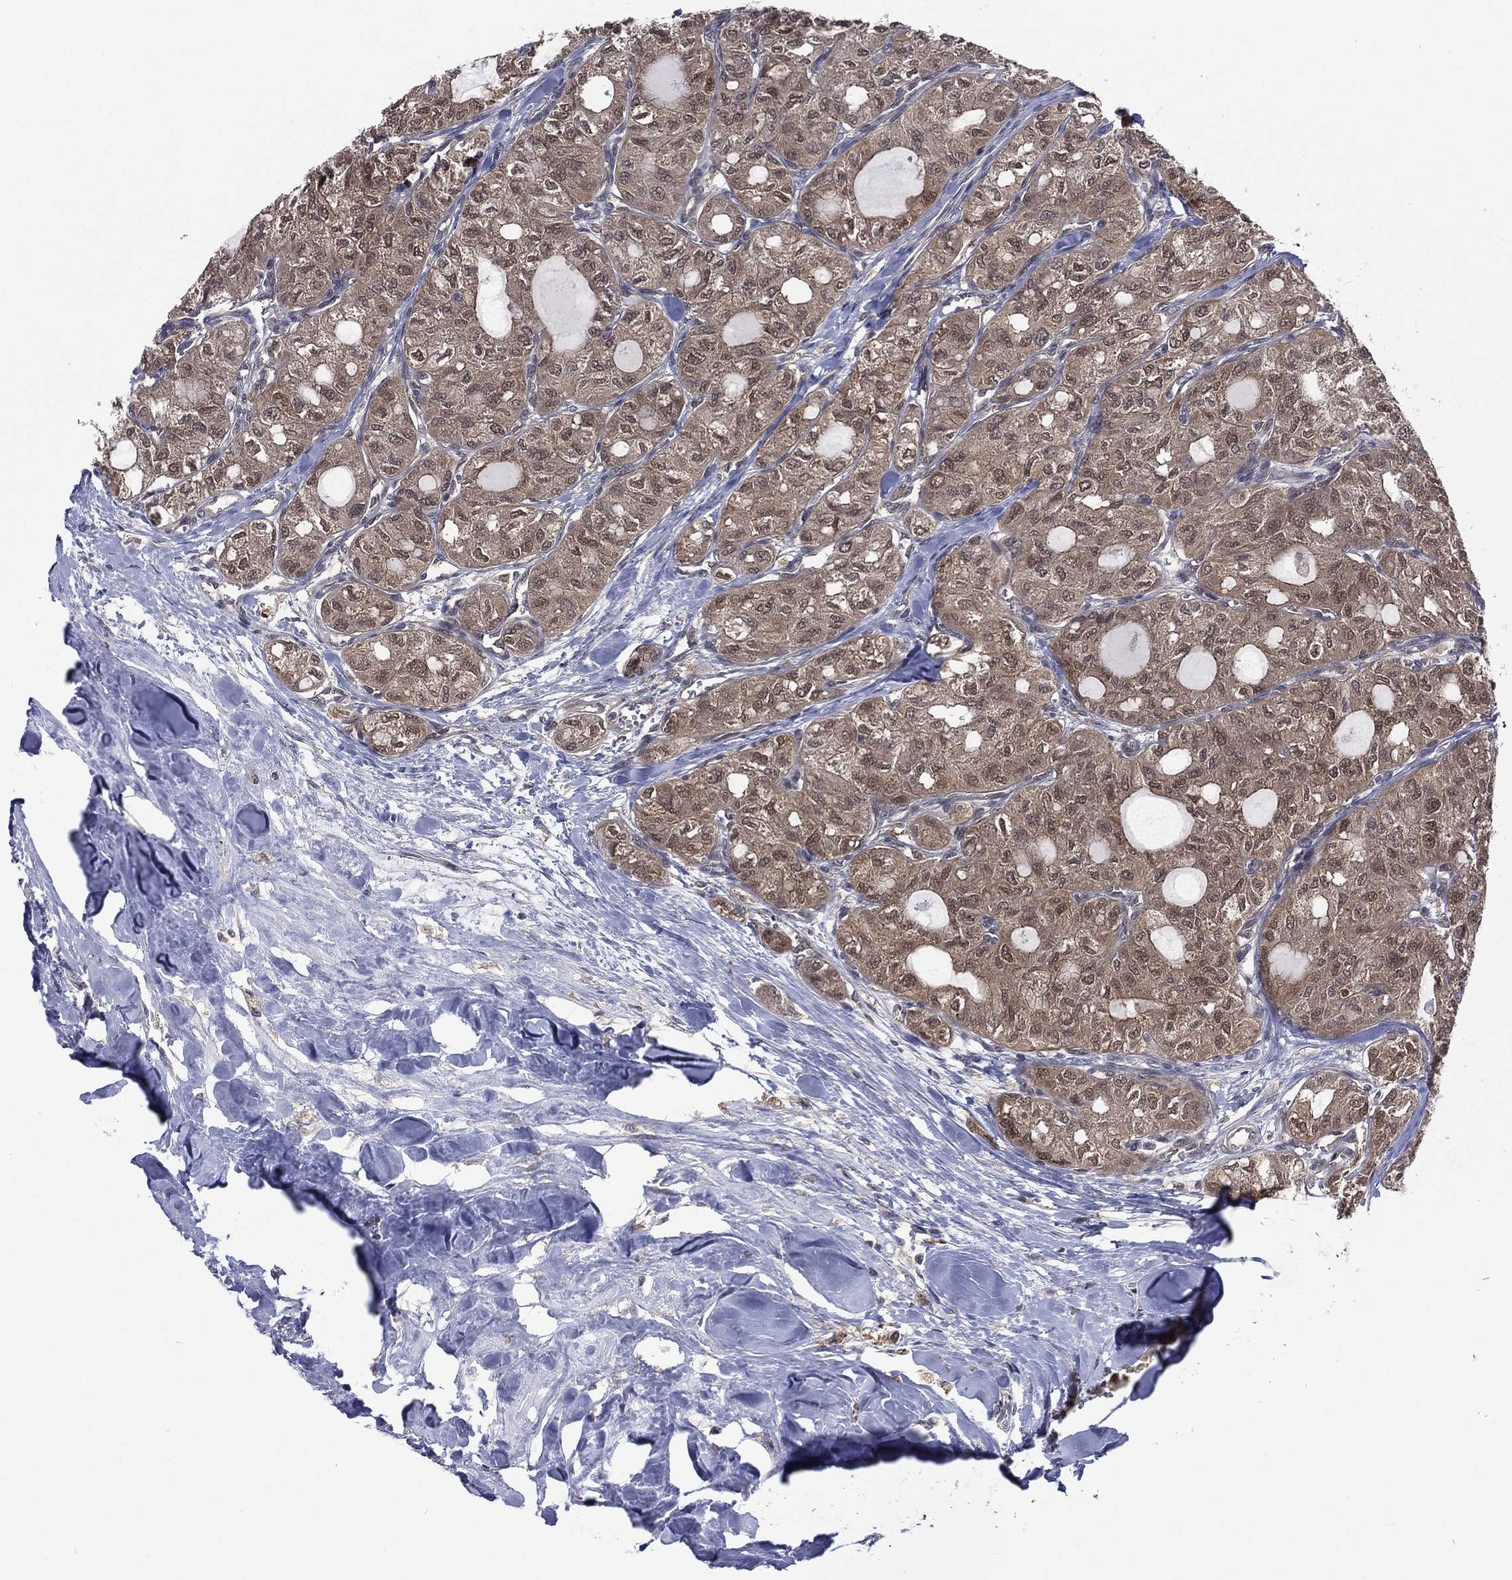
{"staining": {"intensity": "moderate", "quantity": "25%-75%", "location": "cytoplasmic/membranous,nuclear"}, "tissue": "thyroid cancer", "cell_type": "Tumor cells", "image_type": "cancer", "snomed": [{"axis": "morphology", "description": "Follicular adenoma carcinoma, NOS"}, {"axis": "topography", "description": "Thyroid gland"}], "caption": "High-power microscopy captured an immunohistochemistry photomicrograph of thyroid follicular adenoma carcinoma, revealing moderate cytoplasmic/membranous and nuclear positivity in approximately 25%-75% of tumor cells.", "gene": "MTAP", "patient": {"sex": "male", "age": 75}}